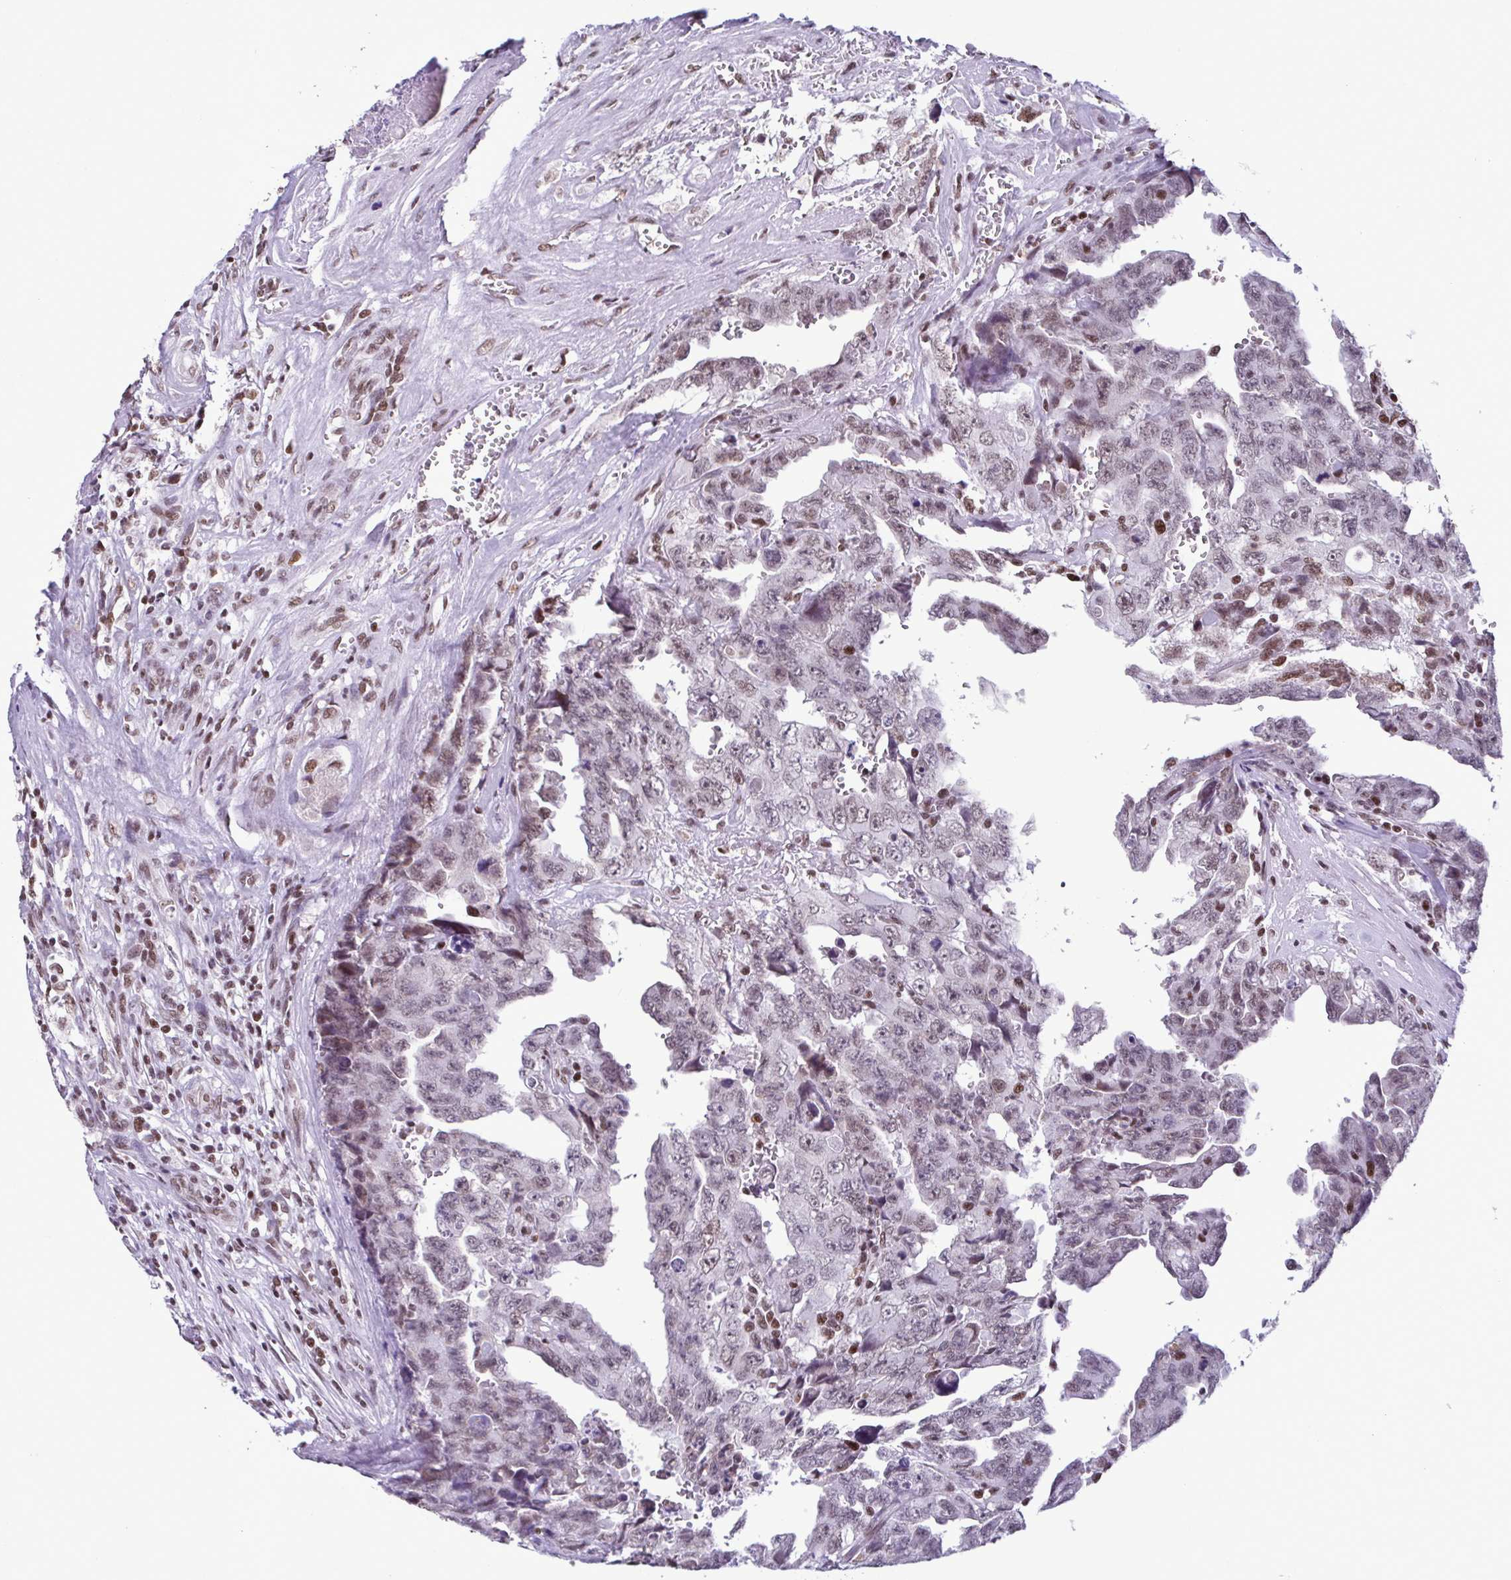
{"staining": {"intensity": "moderate", "quantity": "<25%", "location": "nuclear"}, "tissue": "testis cancer", "cell_type": "Tumor cells", "image_type": "cancer", "snomed": [{"axis": "morphology", "description": "Carcinoma, Embryonal, NOS"}, {"axis": "topography", "description": "Testis"}], "caption": "This is a histology image of immunohistochemistry (IHC) staining of embryonal carcinoma (testis), which shows moderate expression in the nuclear of tumor cells.", "gene": "TIMM21", "patient": {"sex": "male", "age": 24}}